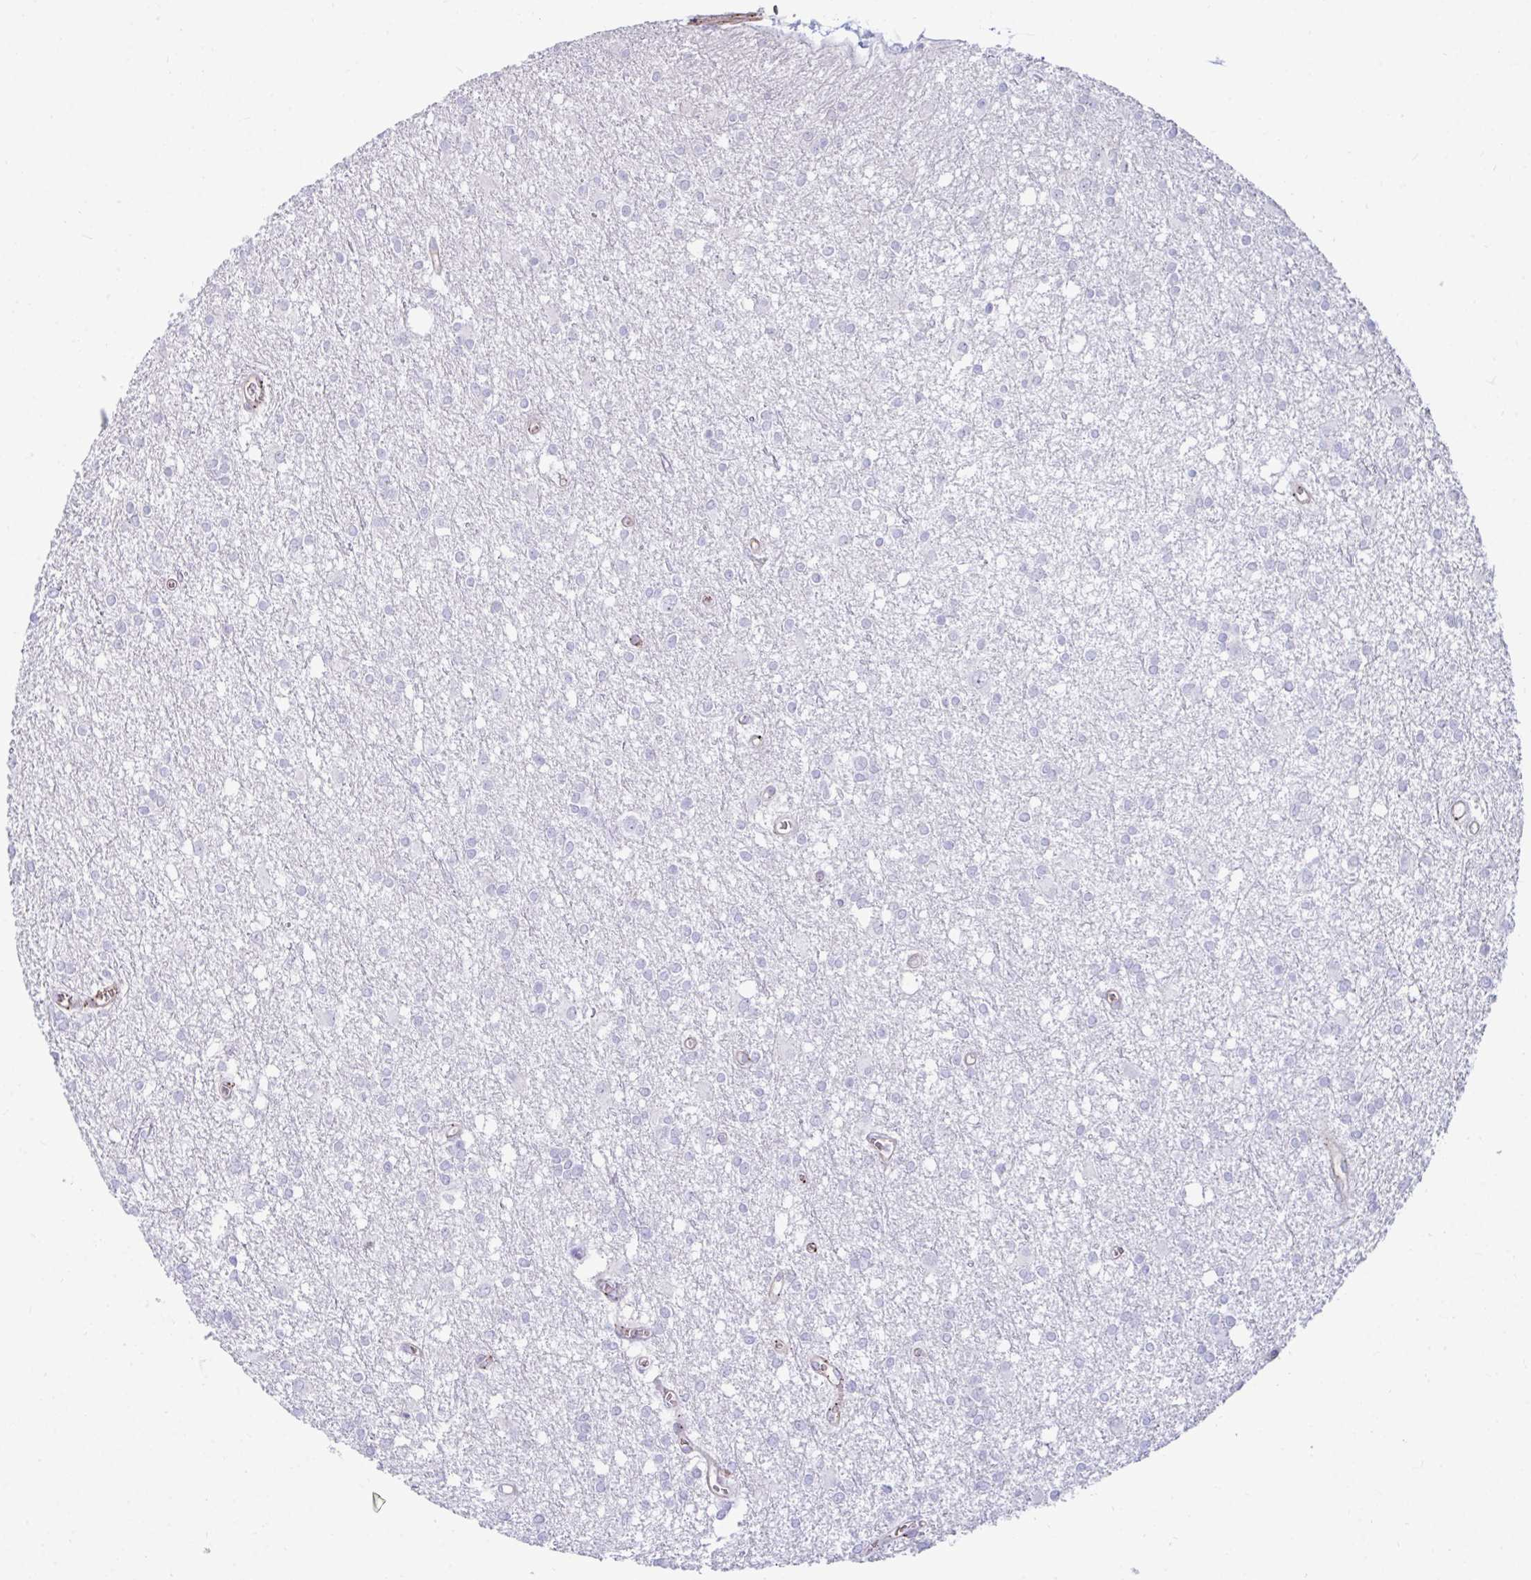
{"staining": {"intensity": "negative", "quantity": "none", "location": "none"}, "tissue": "glioma", "cell_type": "Tumor cells", "image_type": "cancer", "snomed": [{"axis": "morphology", "description": "Glioma, malignant, High grade"}, {"axis": "topography", "description": "Brain"}], "caption": "This is an immunohistochemistry photomicrograph of malignant glioma (high-grade). There is no staining in tumor cells.", "gene": "UBL3", "patient": {"sex": "male", "age": 48}}